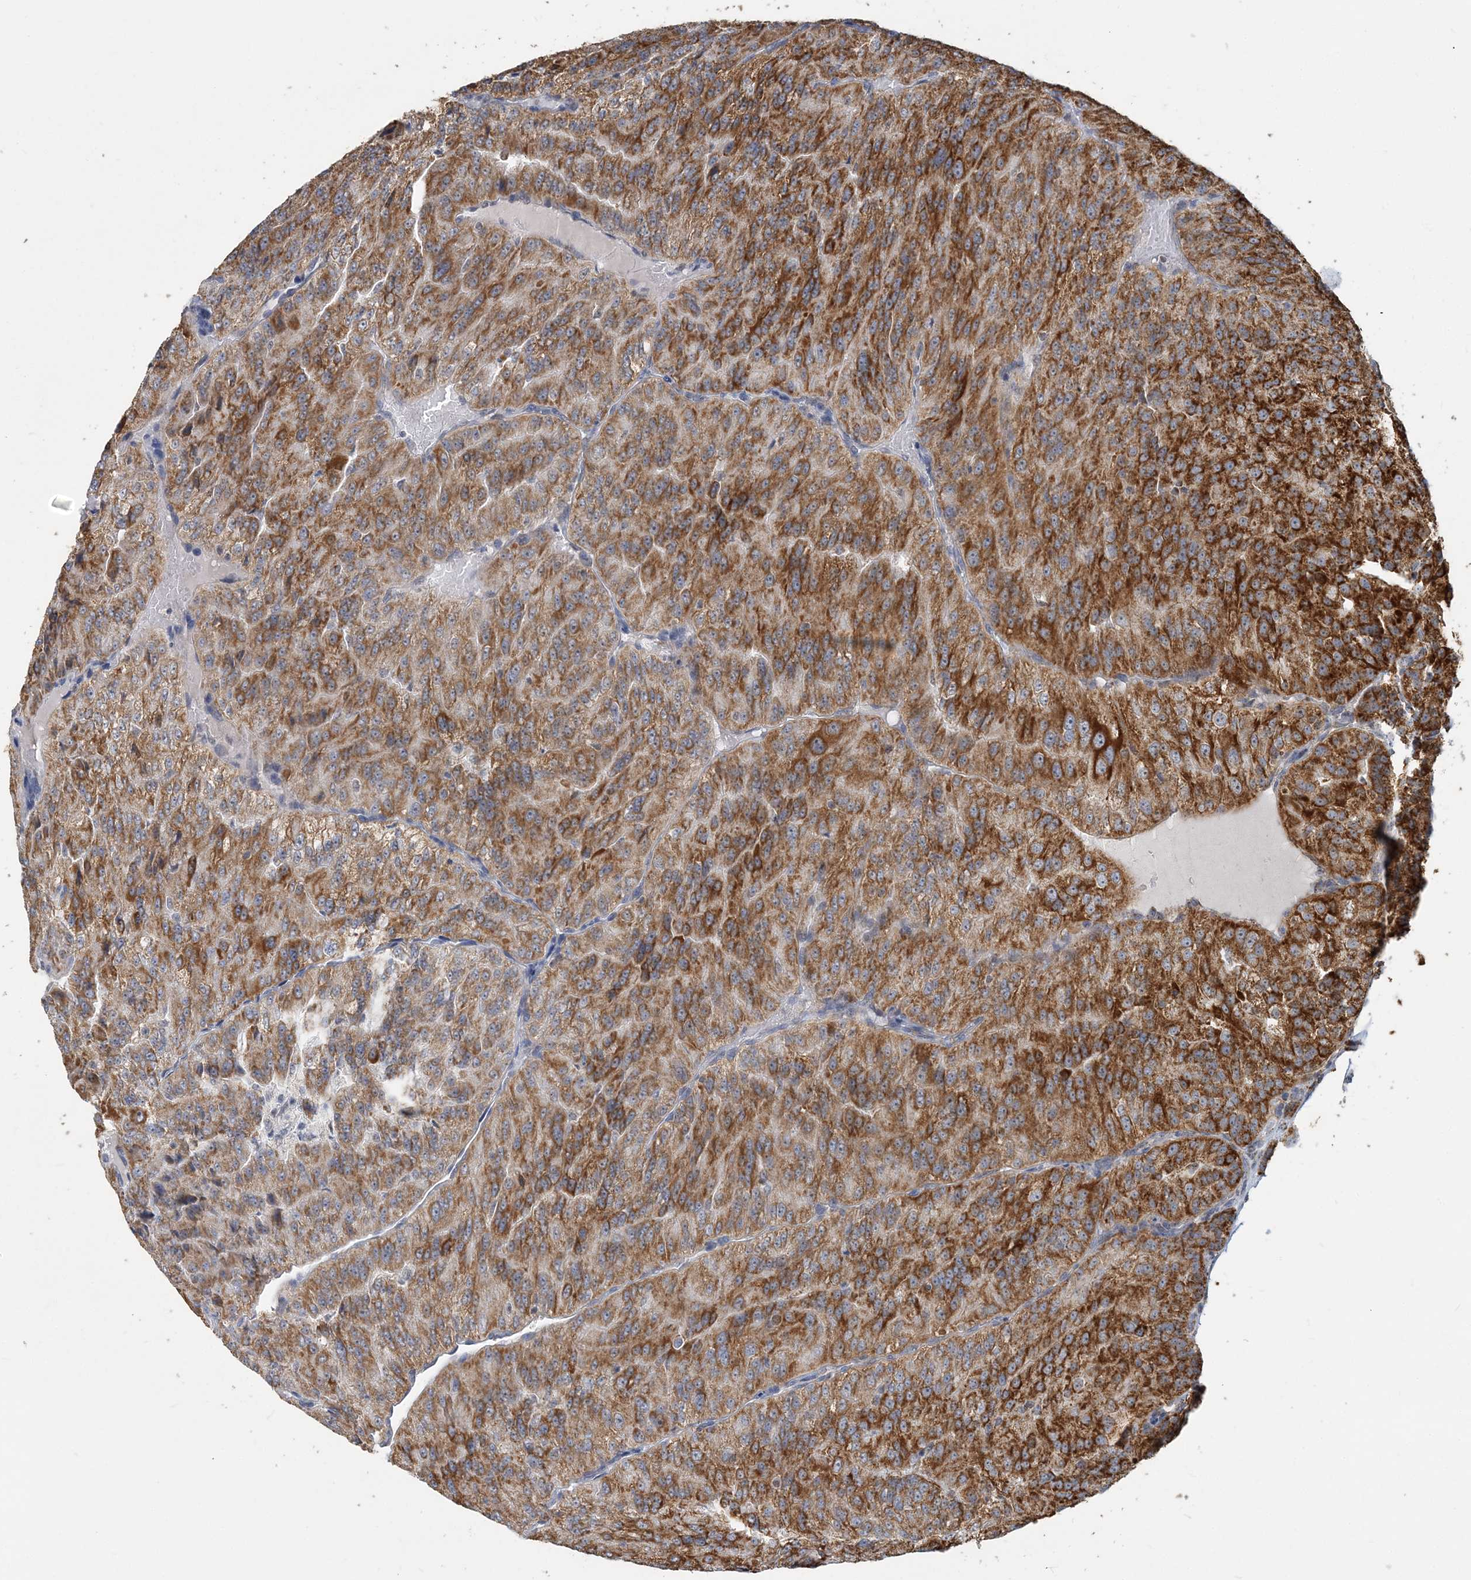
{"staining": {"intensity": "strong", "quantity": ">75%", "location": "cytoplasmic/membranous"}, "tissue": "renal cancer", "cell_type": "Tumor cells", "image_type": "cancer", "snomed": [{"axis": "morphology", "description": "Adenocarcinoma, NOS"}, {"axis": "topography", "description": "Kidney"}], "caption": "Immunohistochemical staining of human renal adenocarcinoma displays high levels of strong cytoplasmic/membranous positivity in about >75% of tumor cells.", "gene": "SUCLG1", "patient": {"sex": "female", "age": 63}}